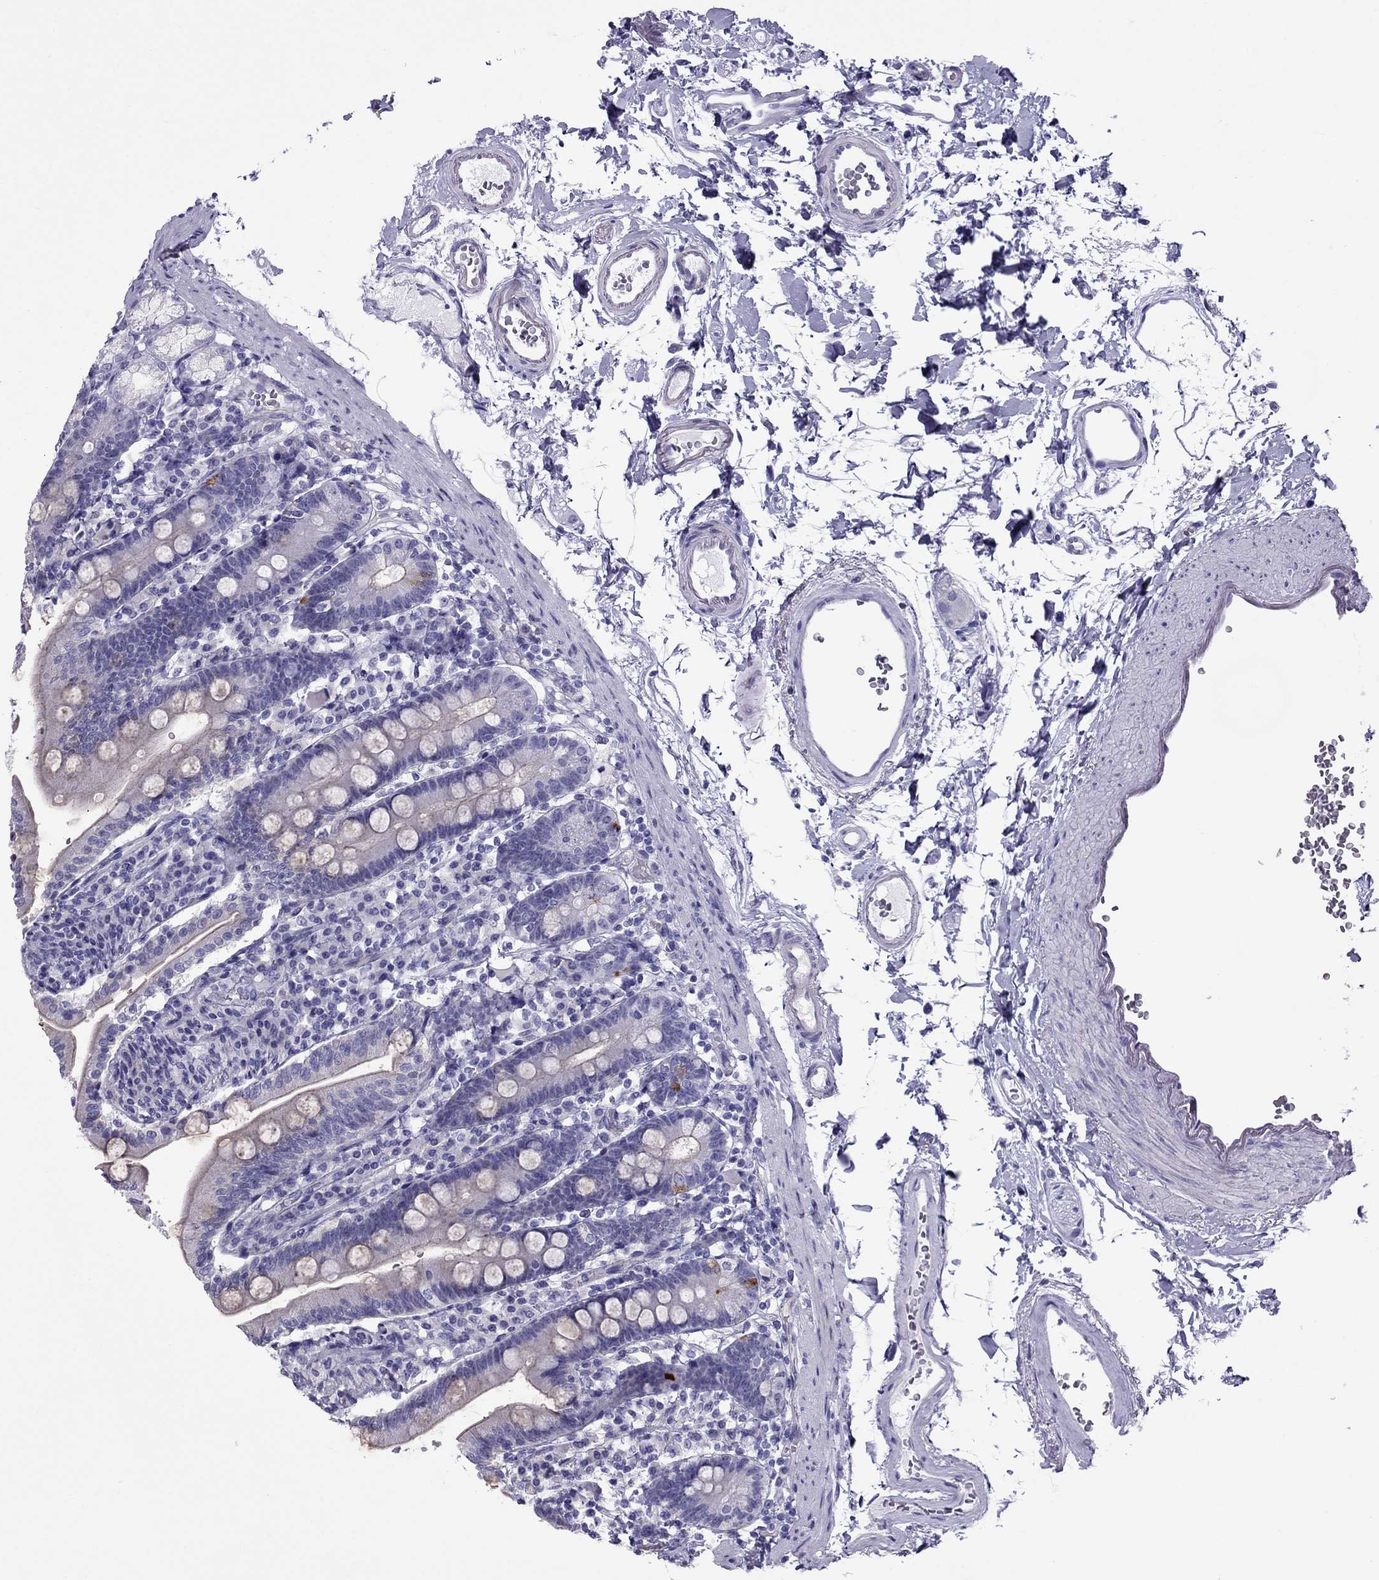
{"staining": {"intensity": "weak", "quantity": "<25%", "location": "cytoplasmic/membranous"}, "tissue": "duodenum", "cell_type": "Glandular cells", "image_type": "normal", "snomed": [{"axis": "morphology", "description": "Normal tissue, NOS"}, {"axis": "topography", "description": "Duodenum"}], "caption": "High magnification brightfield microscopy of normal duodenum stained with DAB (3,3'-diaminobenzidine) (brown) and counterstained with hematoxylin (blue): glandular cells show no significant staining. (DAB (3,3'-diaminobenzidine) IHC with hematoxylin counter stain).", "gene": "MYL11", "patient": {"sex": "female", "age": 67}}